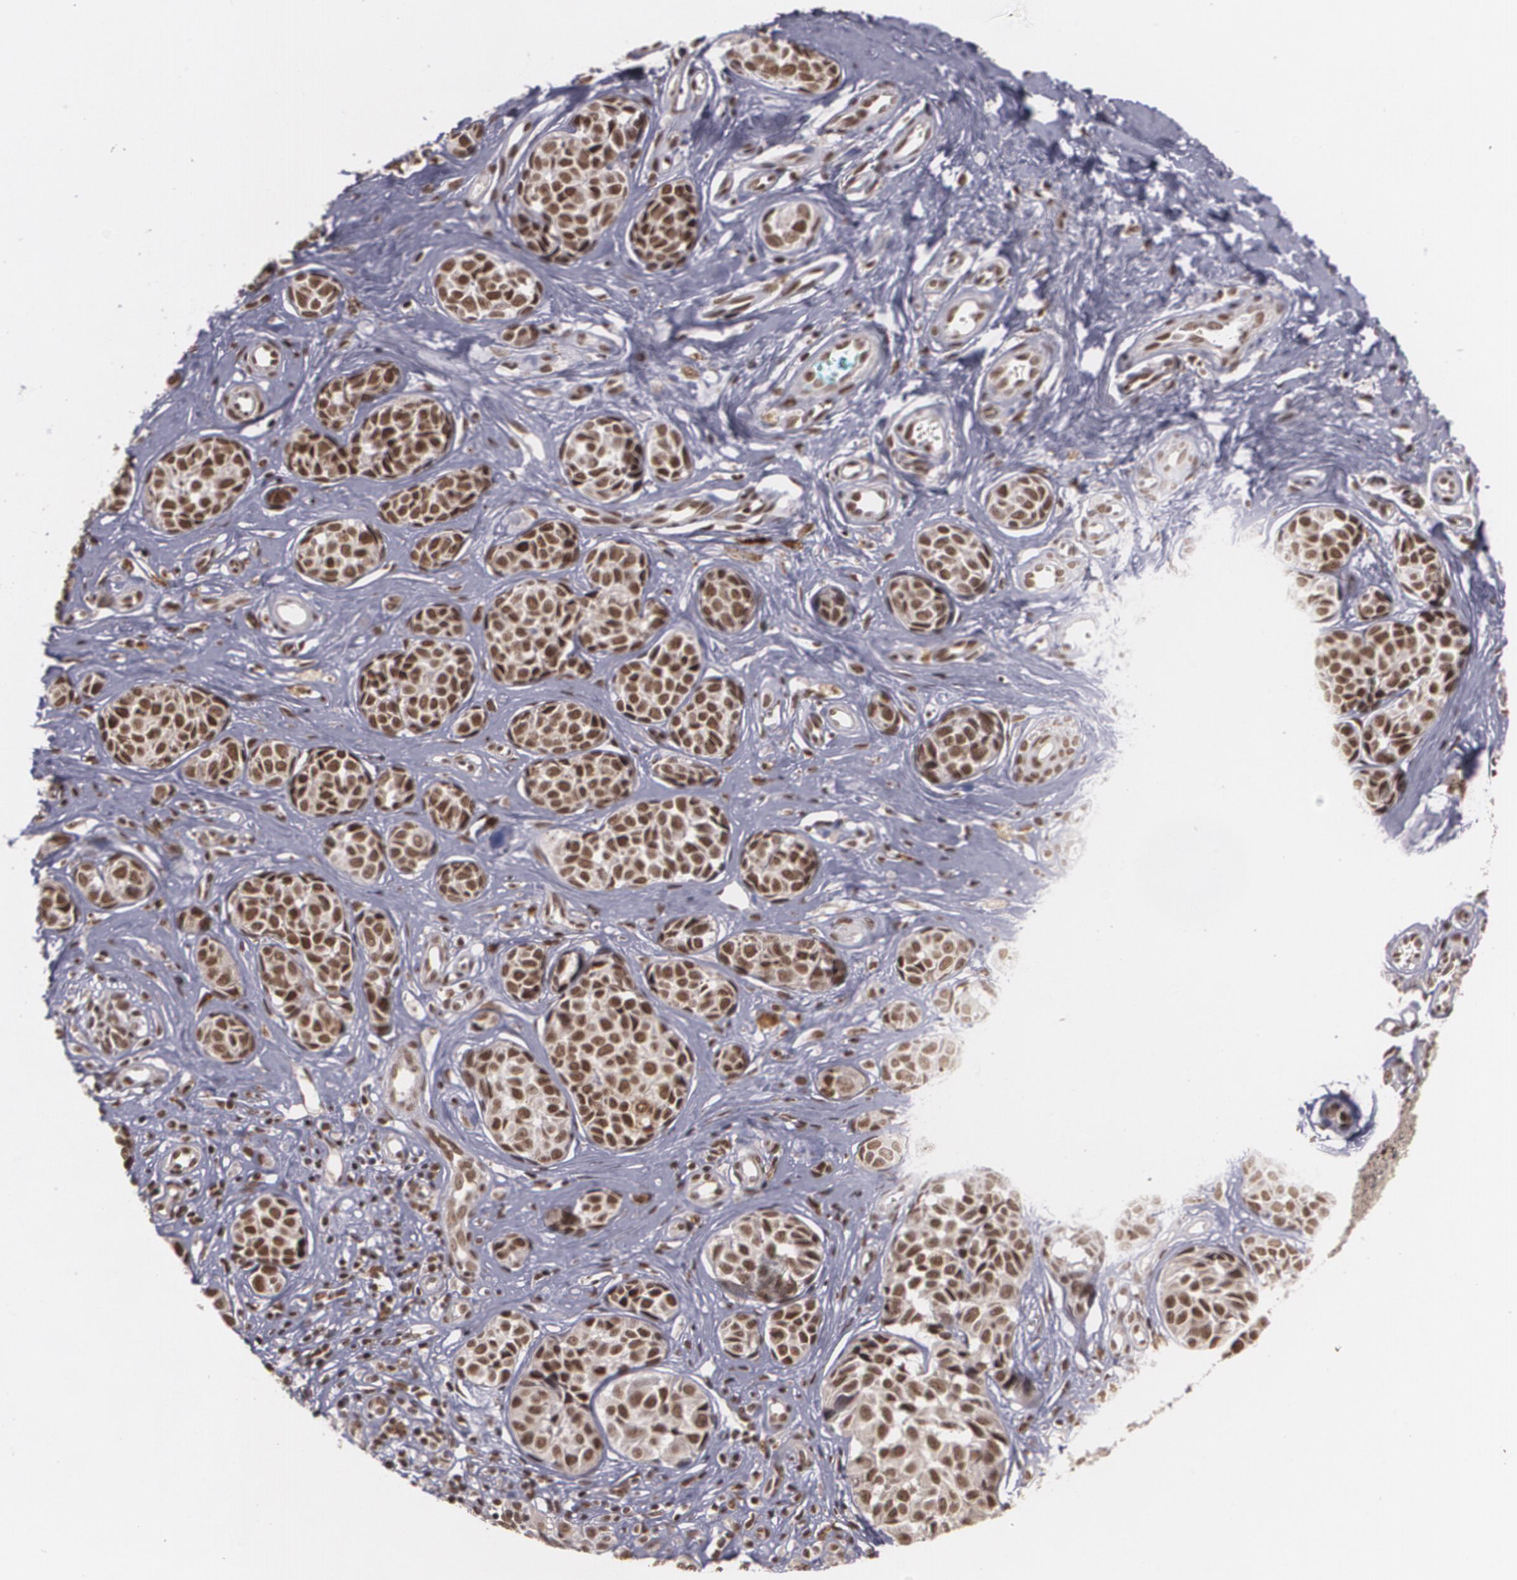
{"staining": {"intensity": "strong", "quantity": ">75%", "location": "nuclear"}, "tissue": "melanoma", "cell_type": "Tumor cells", "image_type": "cancer", "snomed": [{"axis": "morphology", "description": "Malignant melanoma, NOS"}, {"axis": "topography", "description": "Skin"}], "caption": "Protein staining of malignant melanoma tissue displays strong nuclear positivity in approximately >75% of tumor cells.", "gene": "RXRB", "patient": {"sex": "male", "age": 79}}